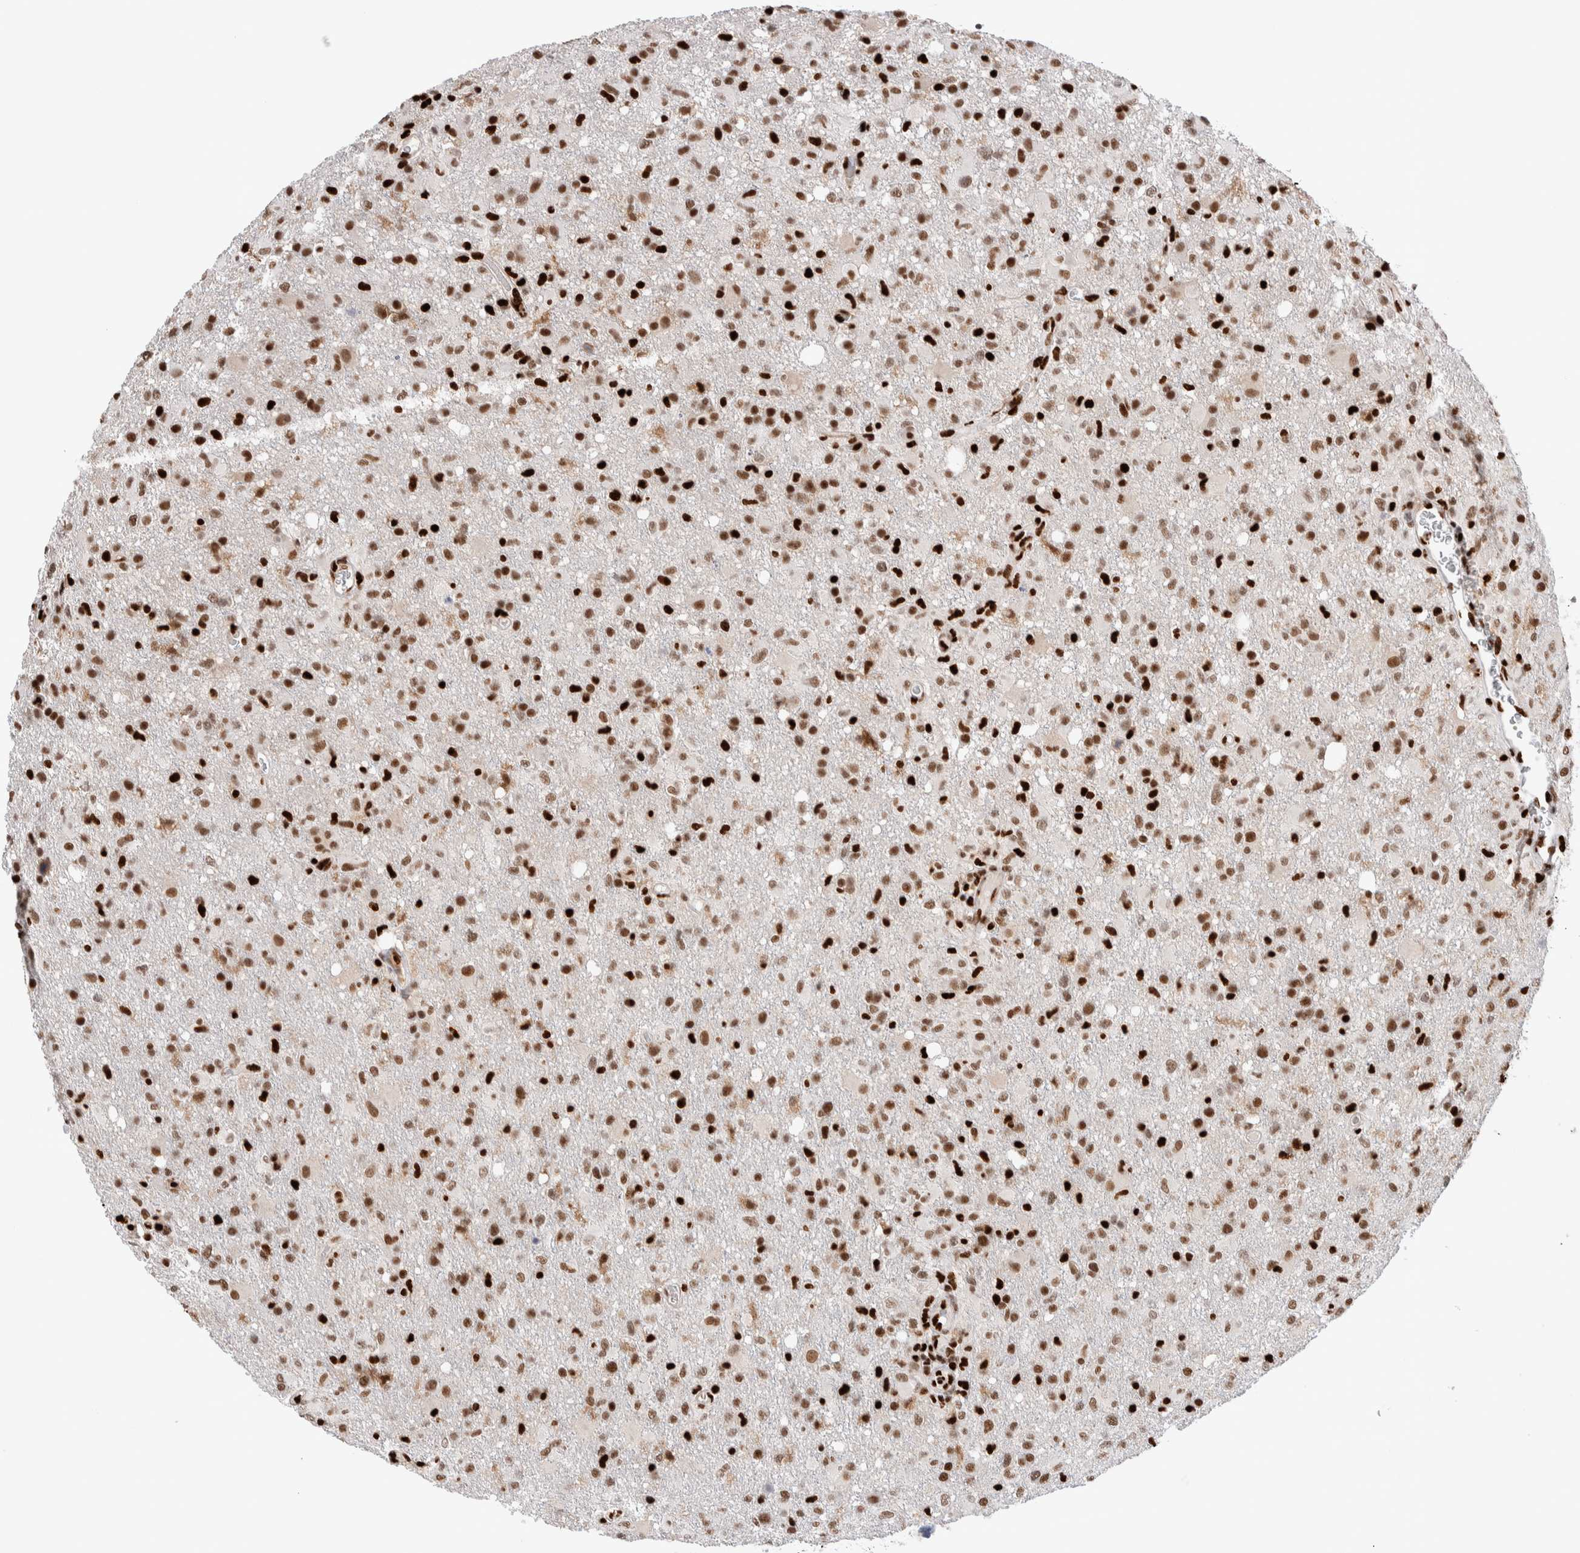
{"staining": {"intensity": "strong", "quantity": "25%-75%", "location": "nuclear"}, "tissue": "glioma", "cell_type": "Tumor cells", "image_type": "cancer", "snomed": [{"axis": "morphology", "description": "Glioma, malignant, High grade"}, {"axis": "topography", "description": "Brain"}], "caption": "Malignant high-grade glioma stained for a protein (brown) exhibits strong nuclear positive expression in approximately 25%-75% of tumor cells.", "gene": "RNASEK-C17orf49", "patient": {"sex": "female", "age": 57}}